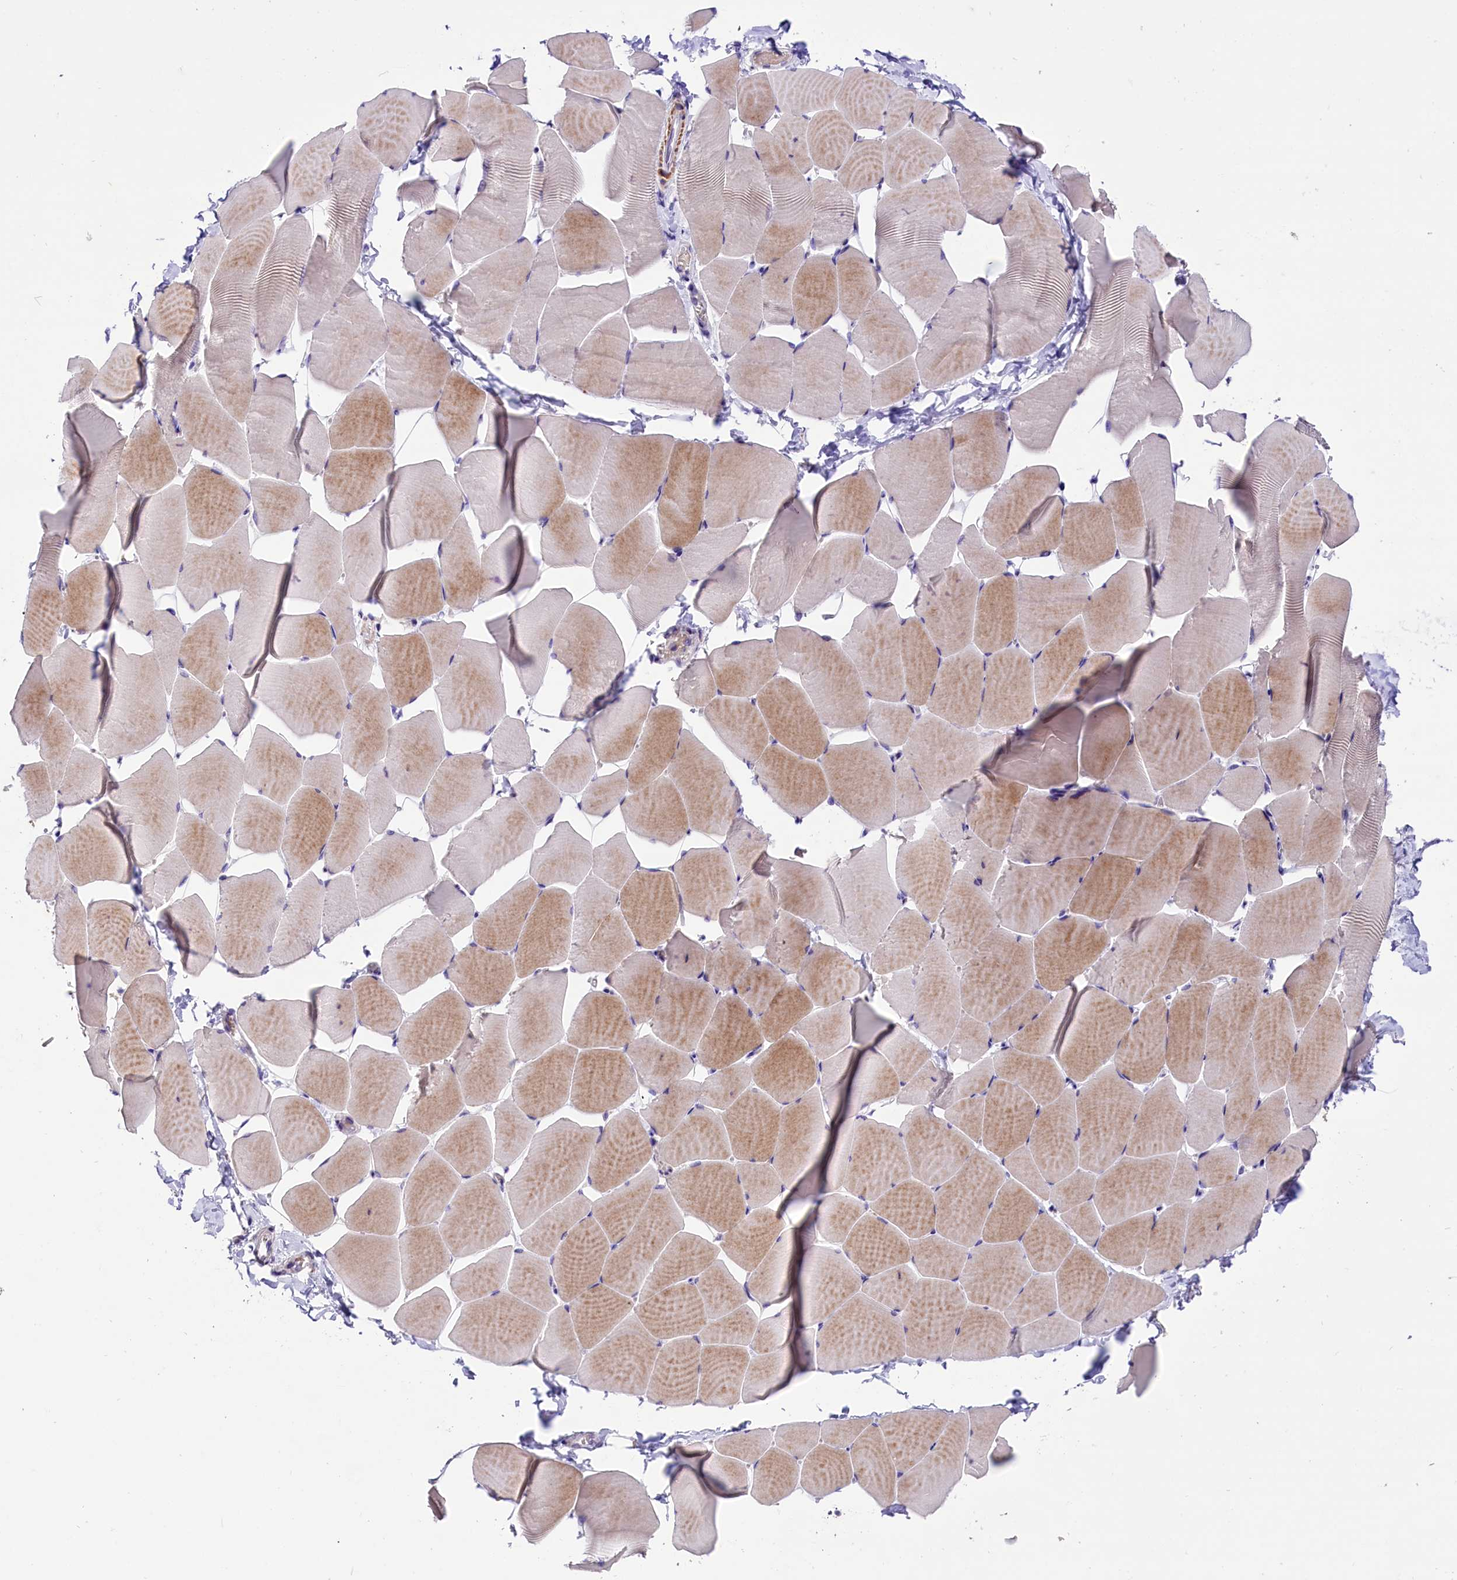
{"staining": {"intensity": "moderate", "quantity": "25%-75%", "location": "cytoplasmic/membranous"}, "tissue": "skeletal muscle", "cell_type": "Myocytes", "image_type": "normal", "snomed": [{"axis": "morphology", "description": "Normal tissue, NOS"}, {"axis": "topography", "description": "Skeletal muscle"}], "caption": "Protein analysis of normal skeletal muscle shows moderate cytoplasmic/membranous positivity in about 25%-75% of myocytes. Immunohistochemistry (ihc) stains the protein in brown and the nuclei are stained blue.", "gene": "MEX3B", "patient": {"sex": "male", "age": 25}}